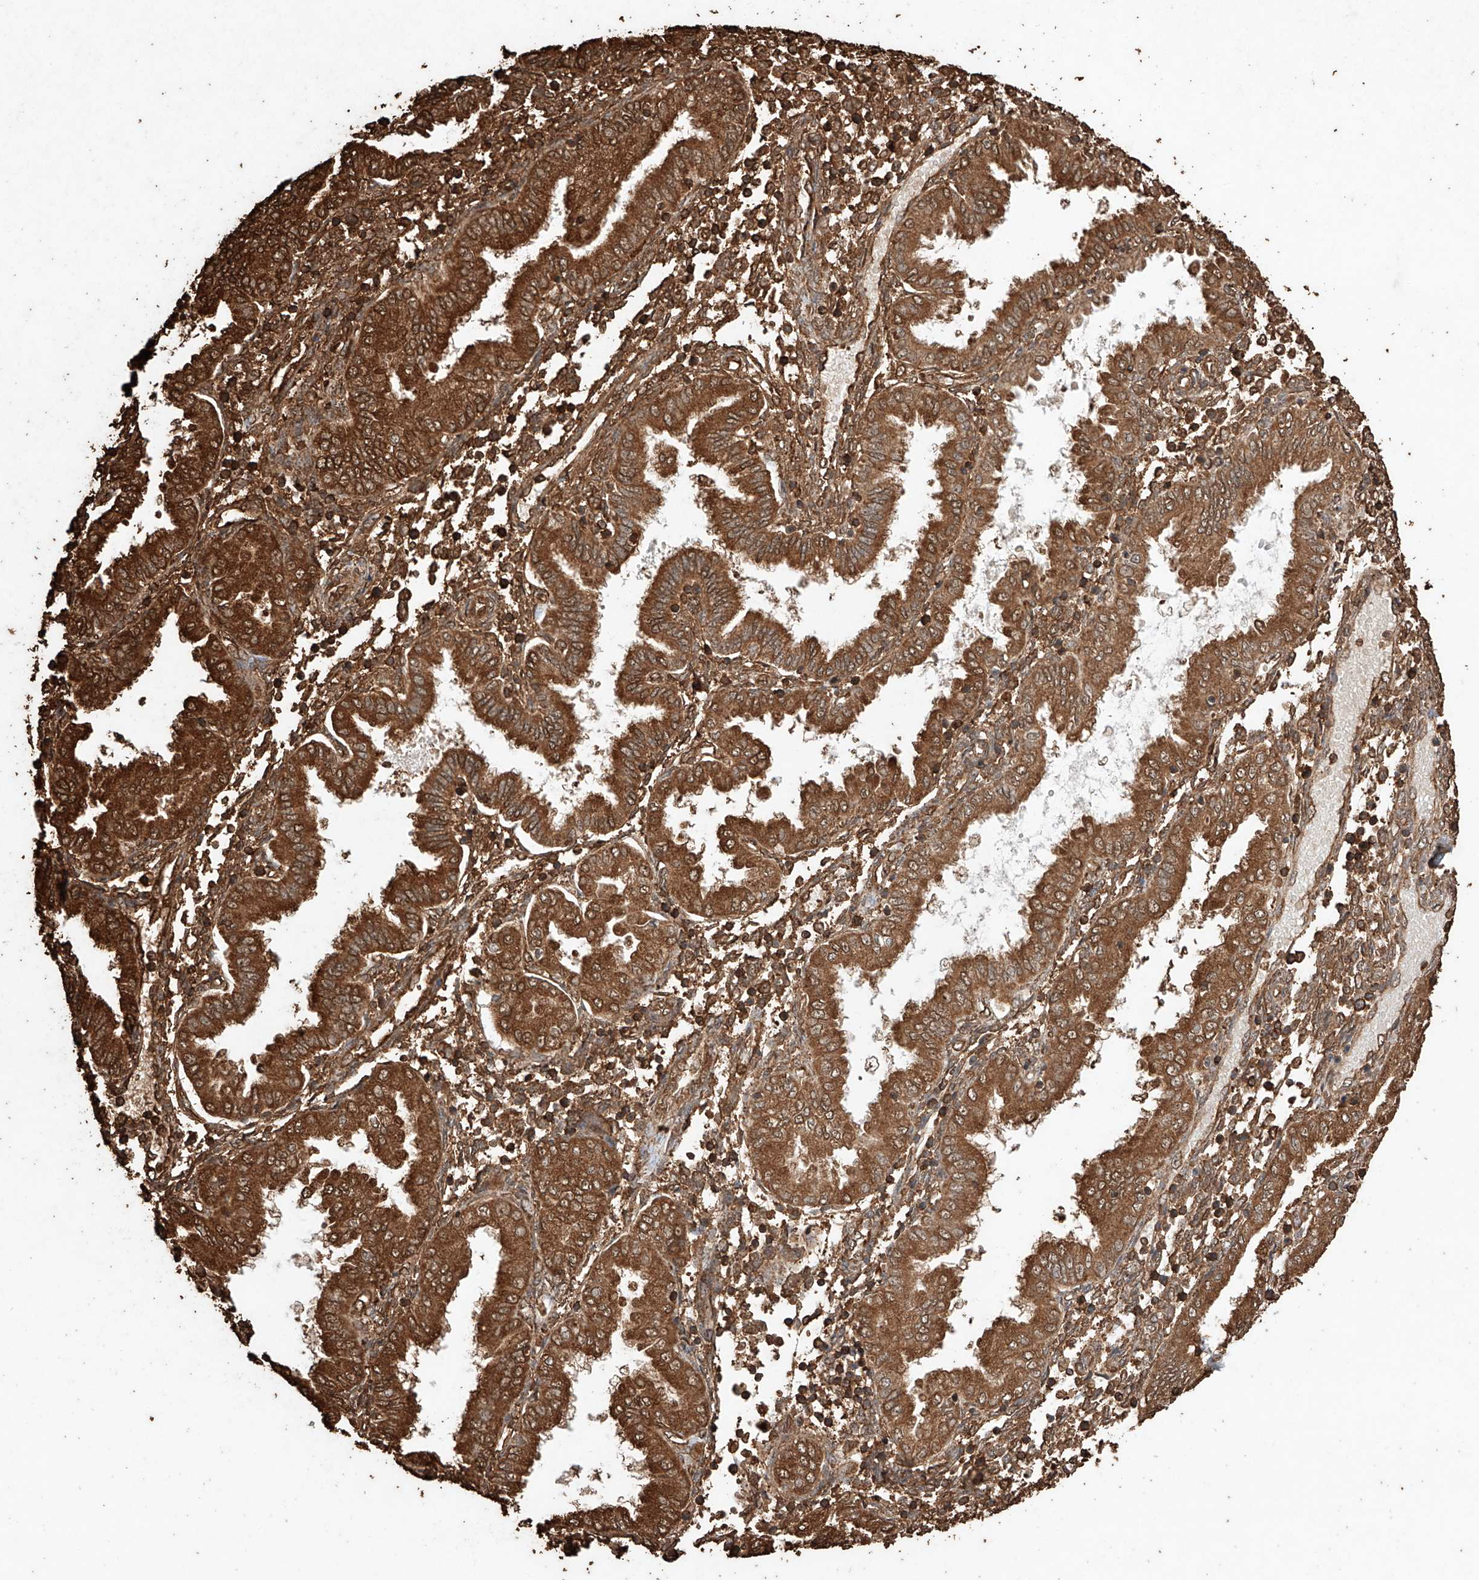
{"staining": {"intensity": "moderate", "quantity": ">75%", "location": "cytoplasmic/membranous"}, "tissue": "endometrium", "cell_type": "Cells in endometrial stroma", "image_type": "normal", "snomed": [{"axis": "morphology", "description": "Normal tissue, NOS"}, {"axis": "topography", "description": "Endometrium"}], "caption": "Immunohistochemistry of normal endometrium reveals medium levels of moderate cytoplasmic/membranous positivity in approximately >75% of cells in endometrial stroma.", "gene": "M6PR", "patient": {"sex": "female", "age": 53}}